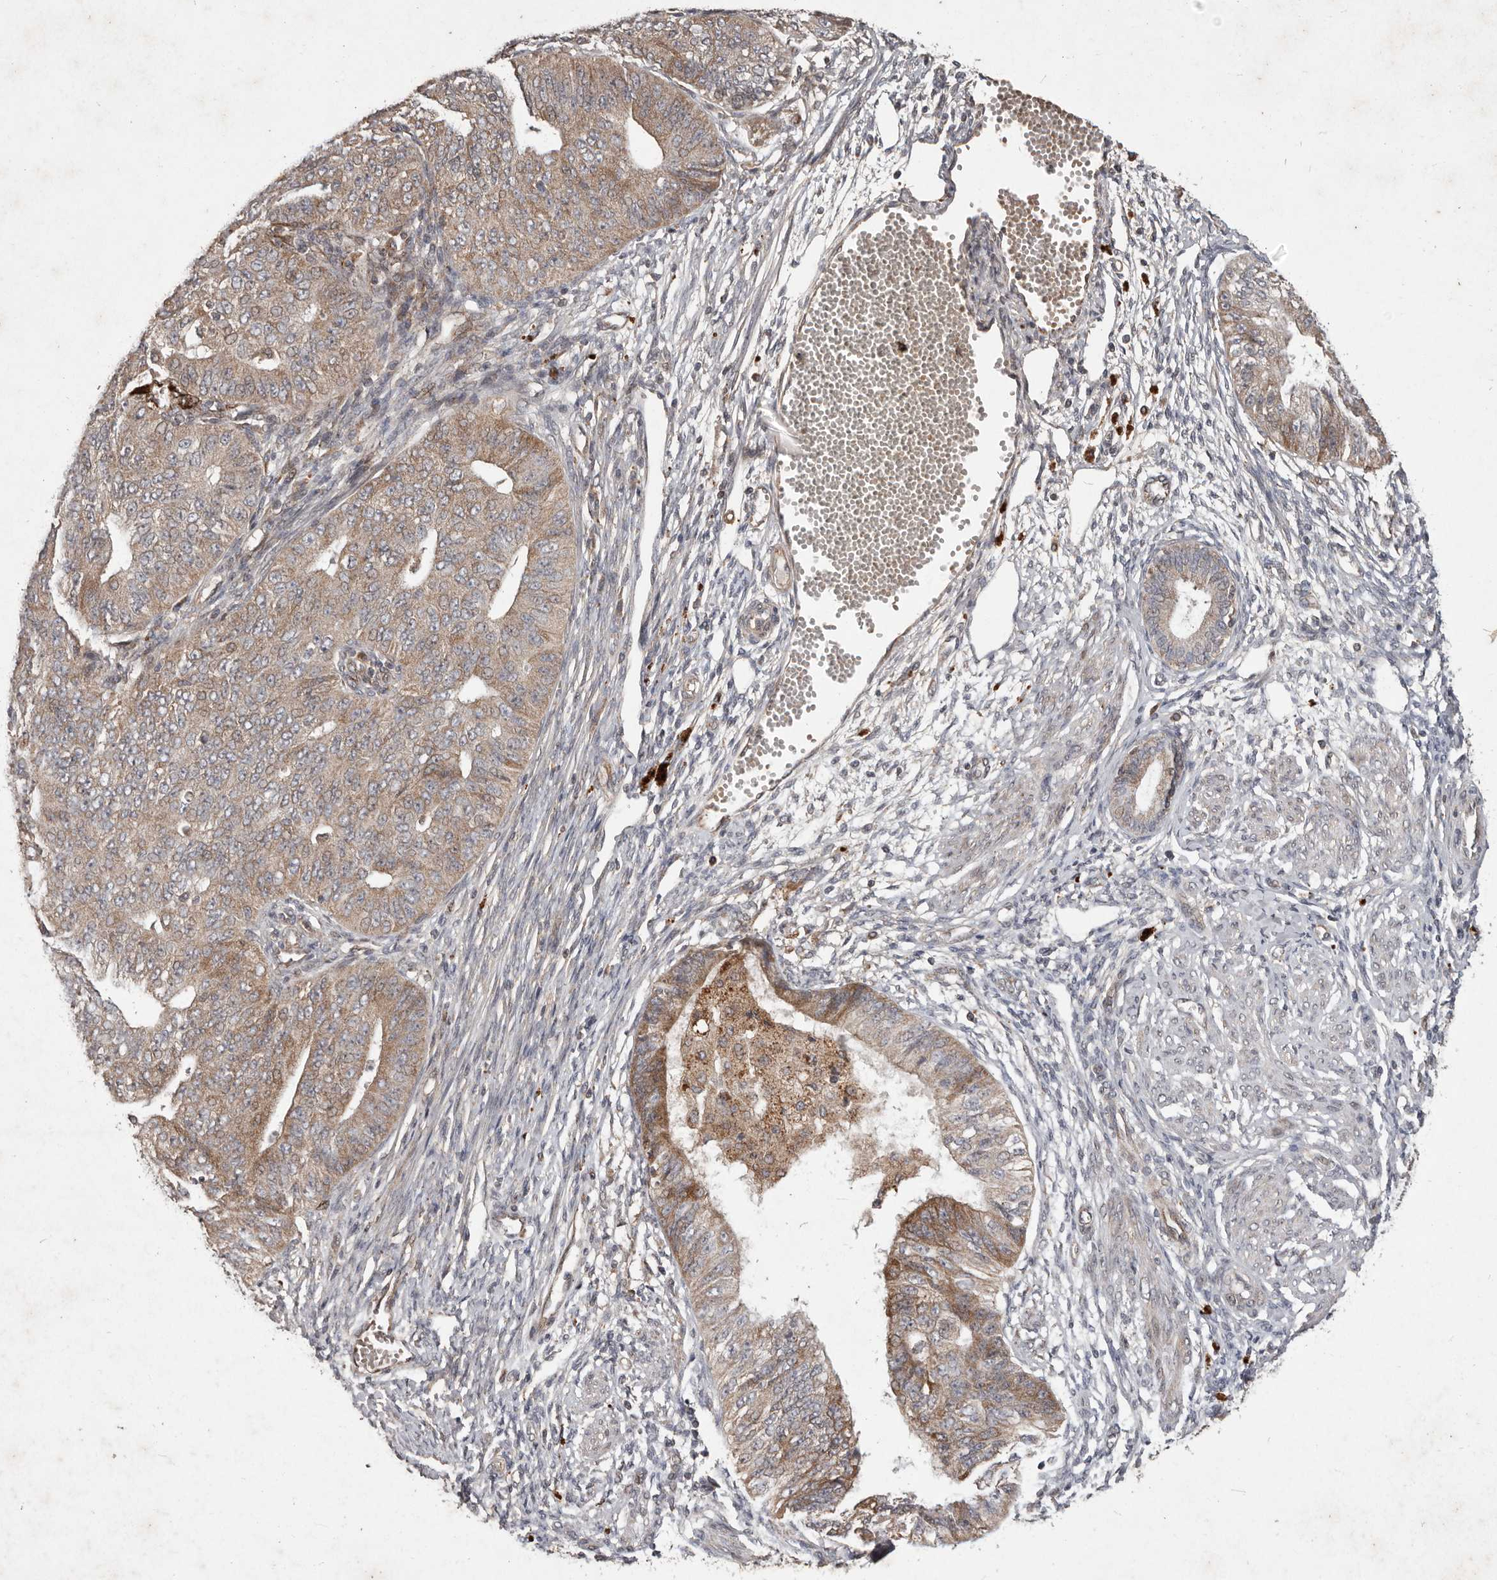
{"staining": {"intensity": "moderate", "quantity": ">75%", "location": "cytoplasmic/membranous"}, "tissue": "endometrial cancer", "cell_type": "Tumor cells", "image_type": "cancer", "snomed": [{"axis": "morphology", "description": "Adenocarcinoma, NOS"}, {"axis": "topography", "description": "Endometrium"}], "caption": "About >75% of tumor cells in endometrial cancer reveal moderate cytoplasmic/membranous protein positivity as visualized by brown immunohistochemical staining.", "gene": "PLOD2", "patient": {"sex": "female", "age": 32}}